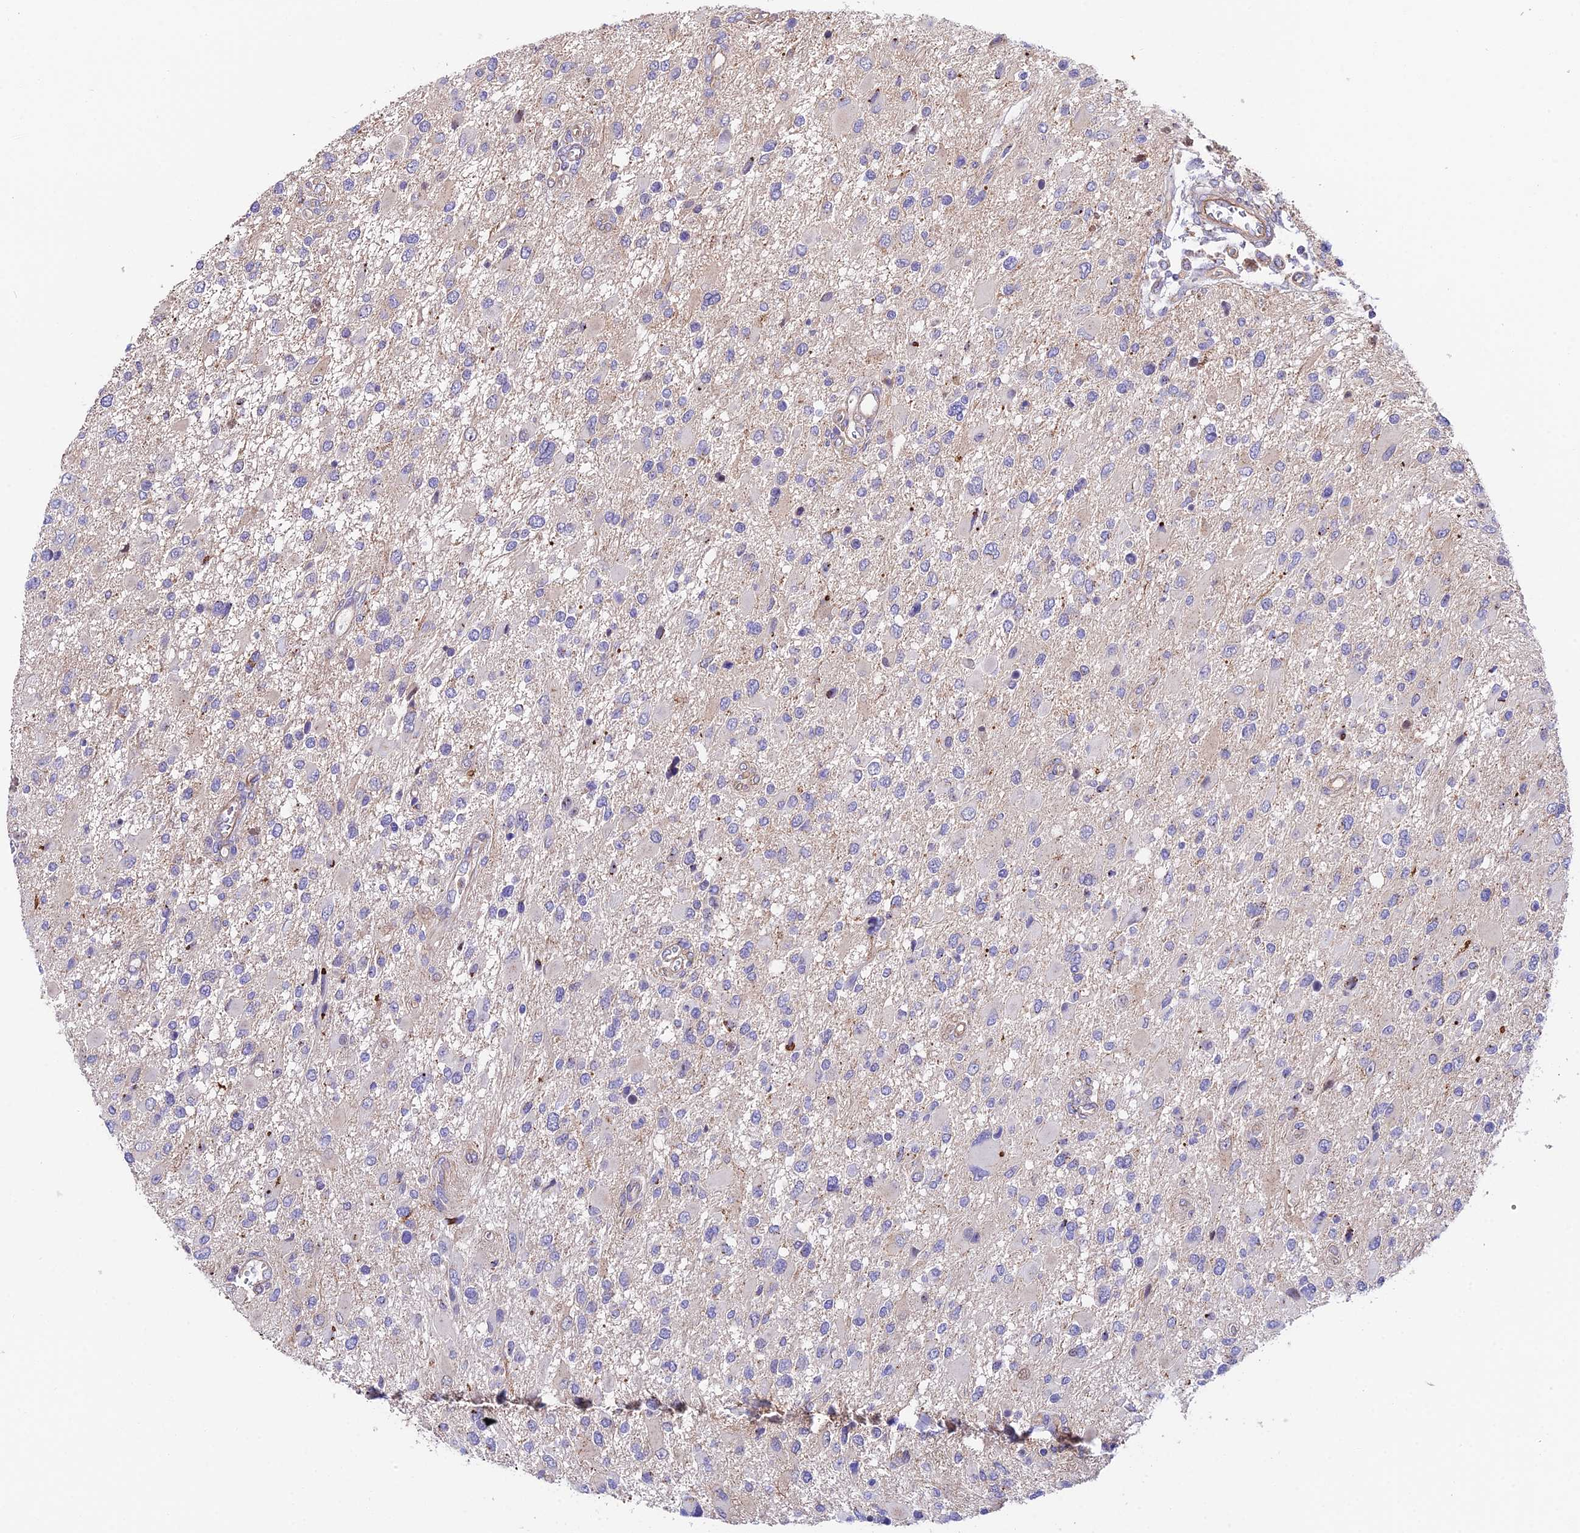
{"staining": {"intensity": "negative", "quantity": "none", "location": "none"}, "tissue": "glioma", "cell_type": "Tumor cells", "image_type": "cancer", "snomed": [{"axis": "morphology", "description": "Glioma, malignant, High grade"}, {"axis": "topography", "description": "Brain"}], "caption": "This is an immunohistochemistry (IHC) micrograph of glioma. There is no staining in tumor cells.", "gene": "QRFP", "patient": {"sex": "male", "age": 53}}